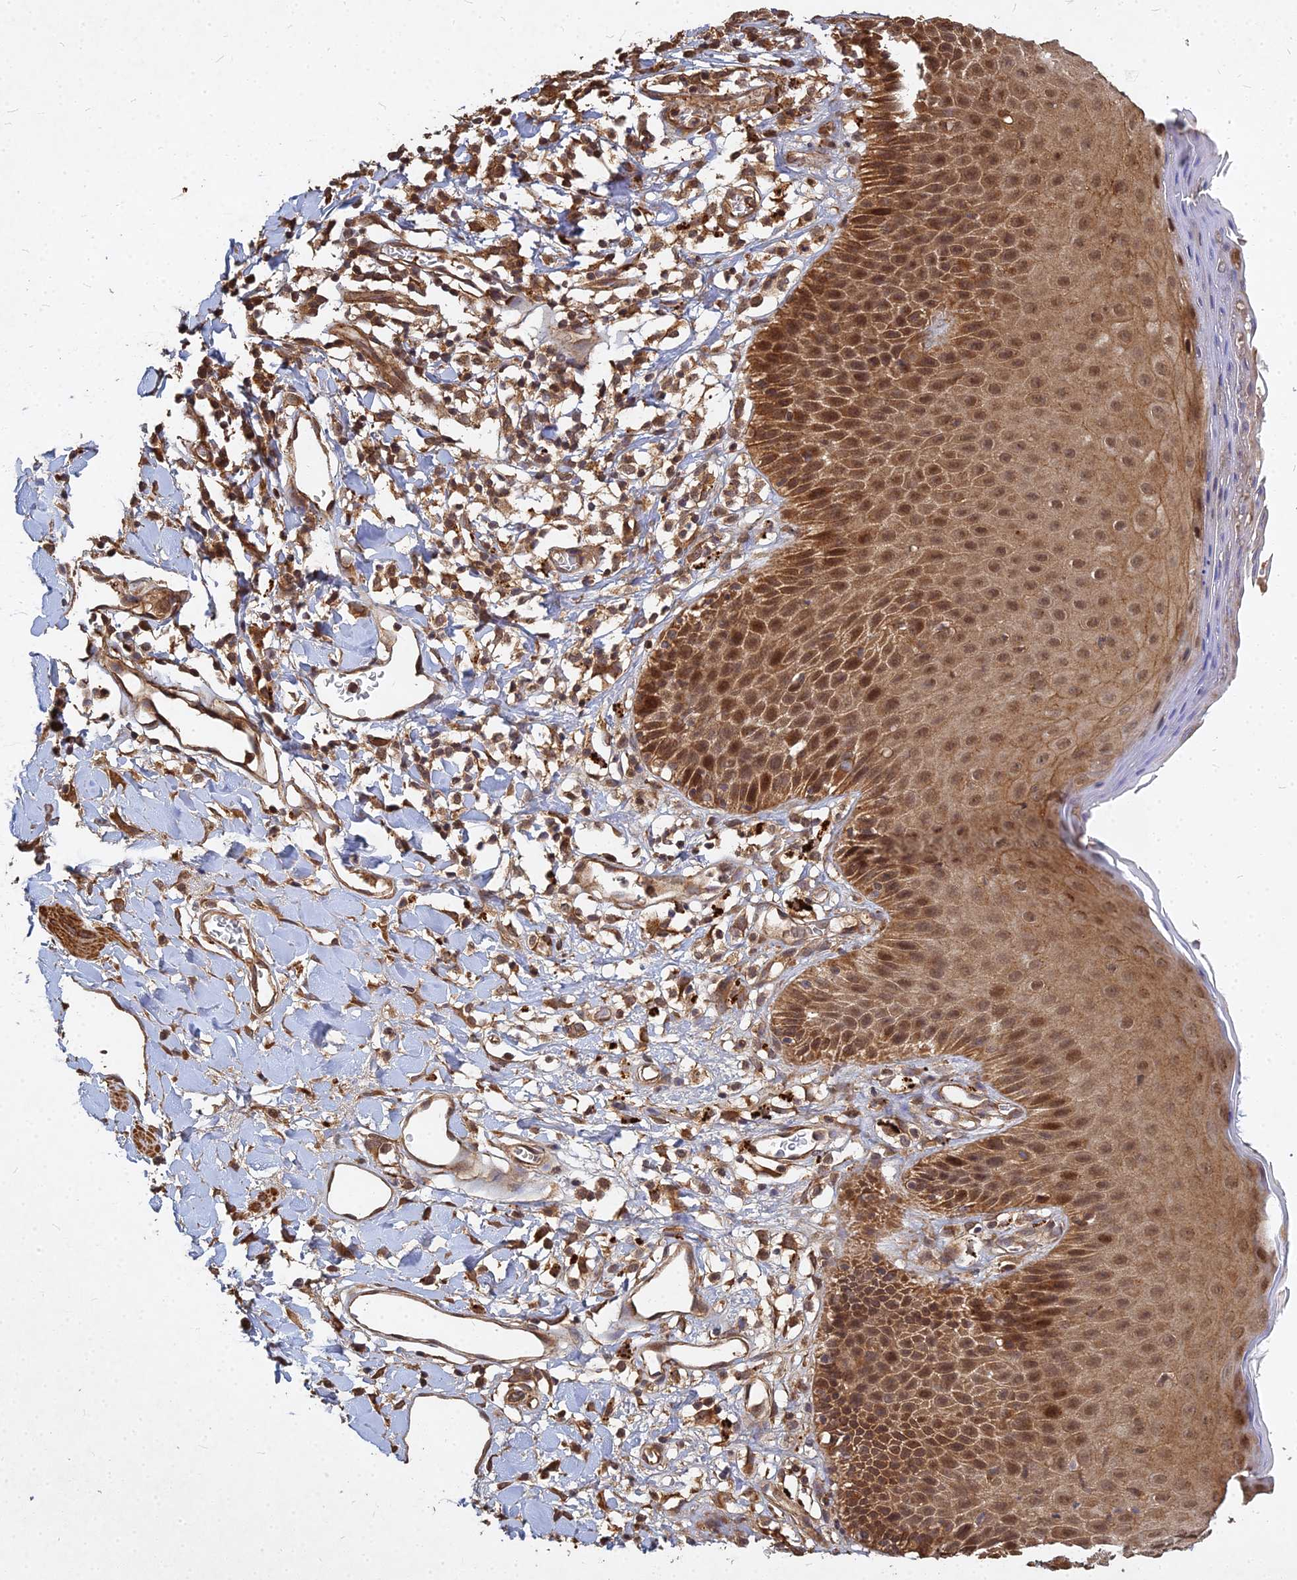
{"staining": {"intensity": "moderate", "quantity": ">75%", "location": "cytoplasmic/membranous,nuclear"}, "tissue": "skin", "cell_type": "Epidermal cells", "image_type": "normal", "snomed": [{"axis": "morphology", "description": "Normal tissue, NOS"}, {"axis": "topography", "description": "Vulva"}], "caption": "Skin stained with a brown dye exhibits moderate cytoplasmic/membranous,nuclear positive staining in approximately >75% of epidermal cells.", "gene": "UBE2W", "patient": {"sex": "female", "age": 68}}